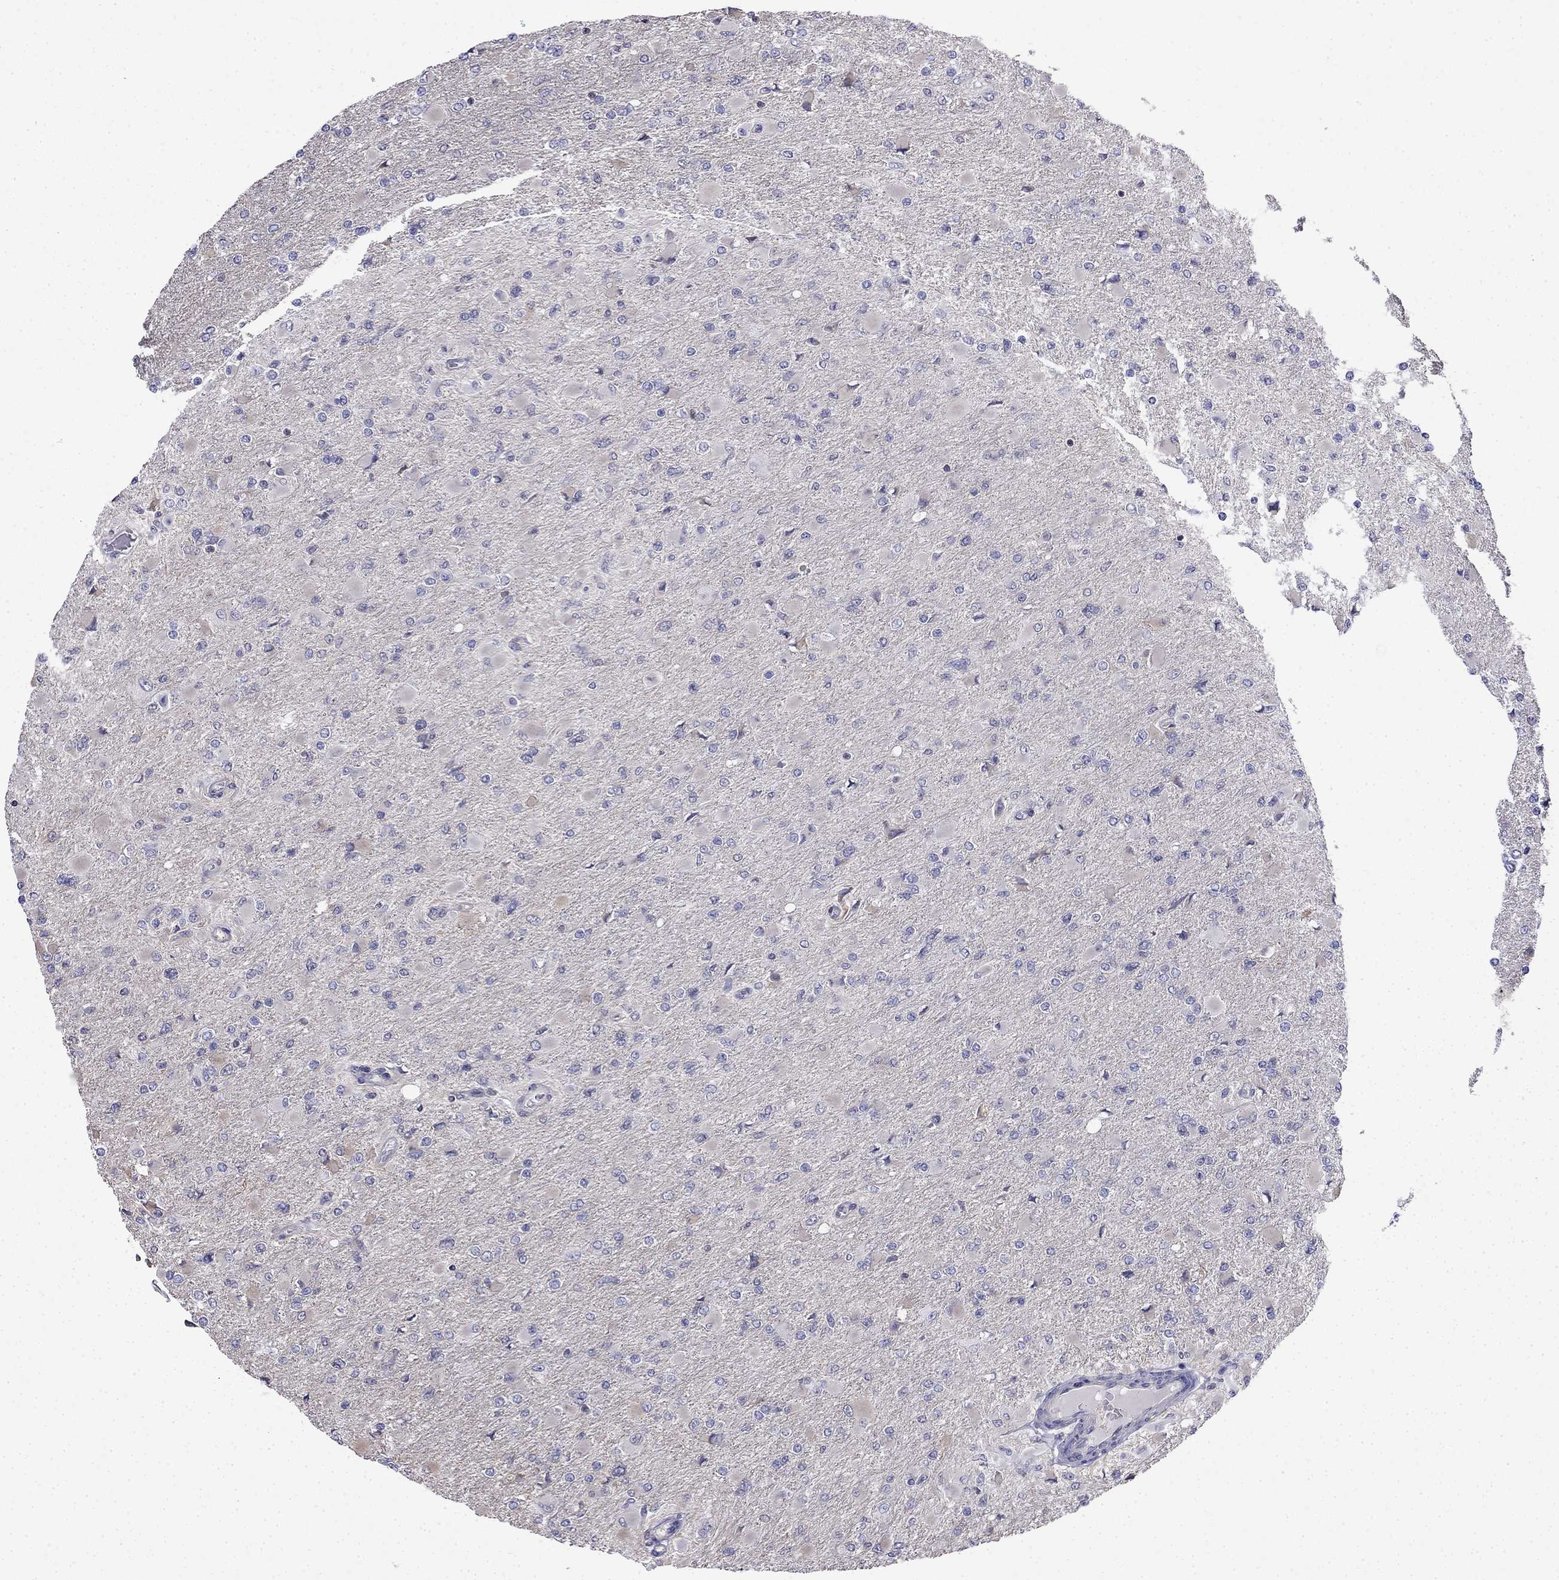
{"staining": {"intensity": "negative", "quantity": "none", "location": "none"}, "tissue": "glioma", "cell_type": "Tumor cells", "image_type": "cancer", "snomed": [{"axis": "morphology", "description": "Glioma, malignant, High grade"}, {"axis": "topography", "description": "Cerebral cortex"}], "caption": "Protein analysis of high-grade glioma (malignant) demonstrates no significant expression in tumor cells.", "gene": "GUCA1B", "patient": {"sex": "female", "age": 36}}